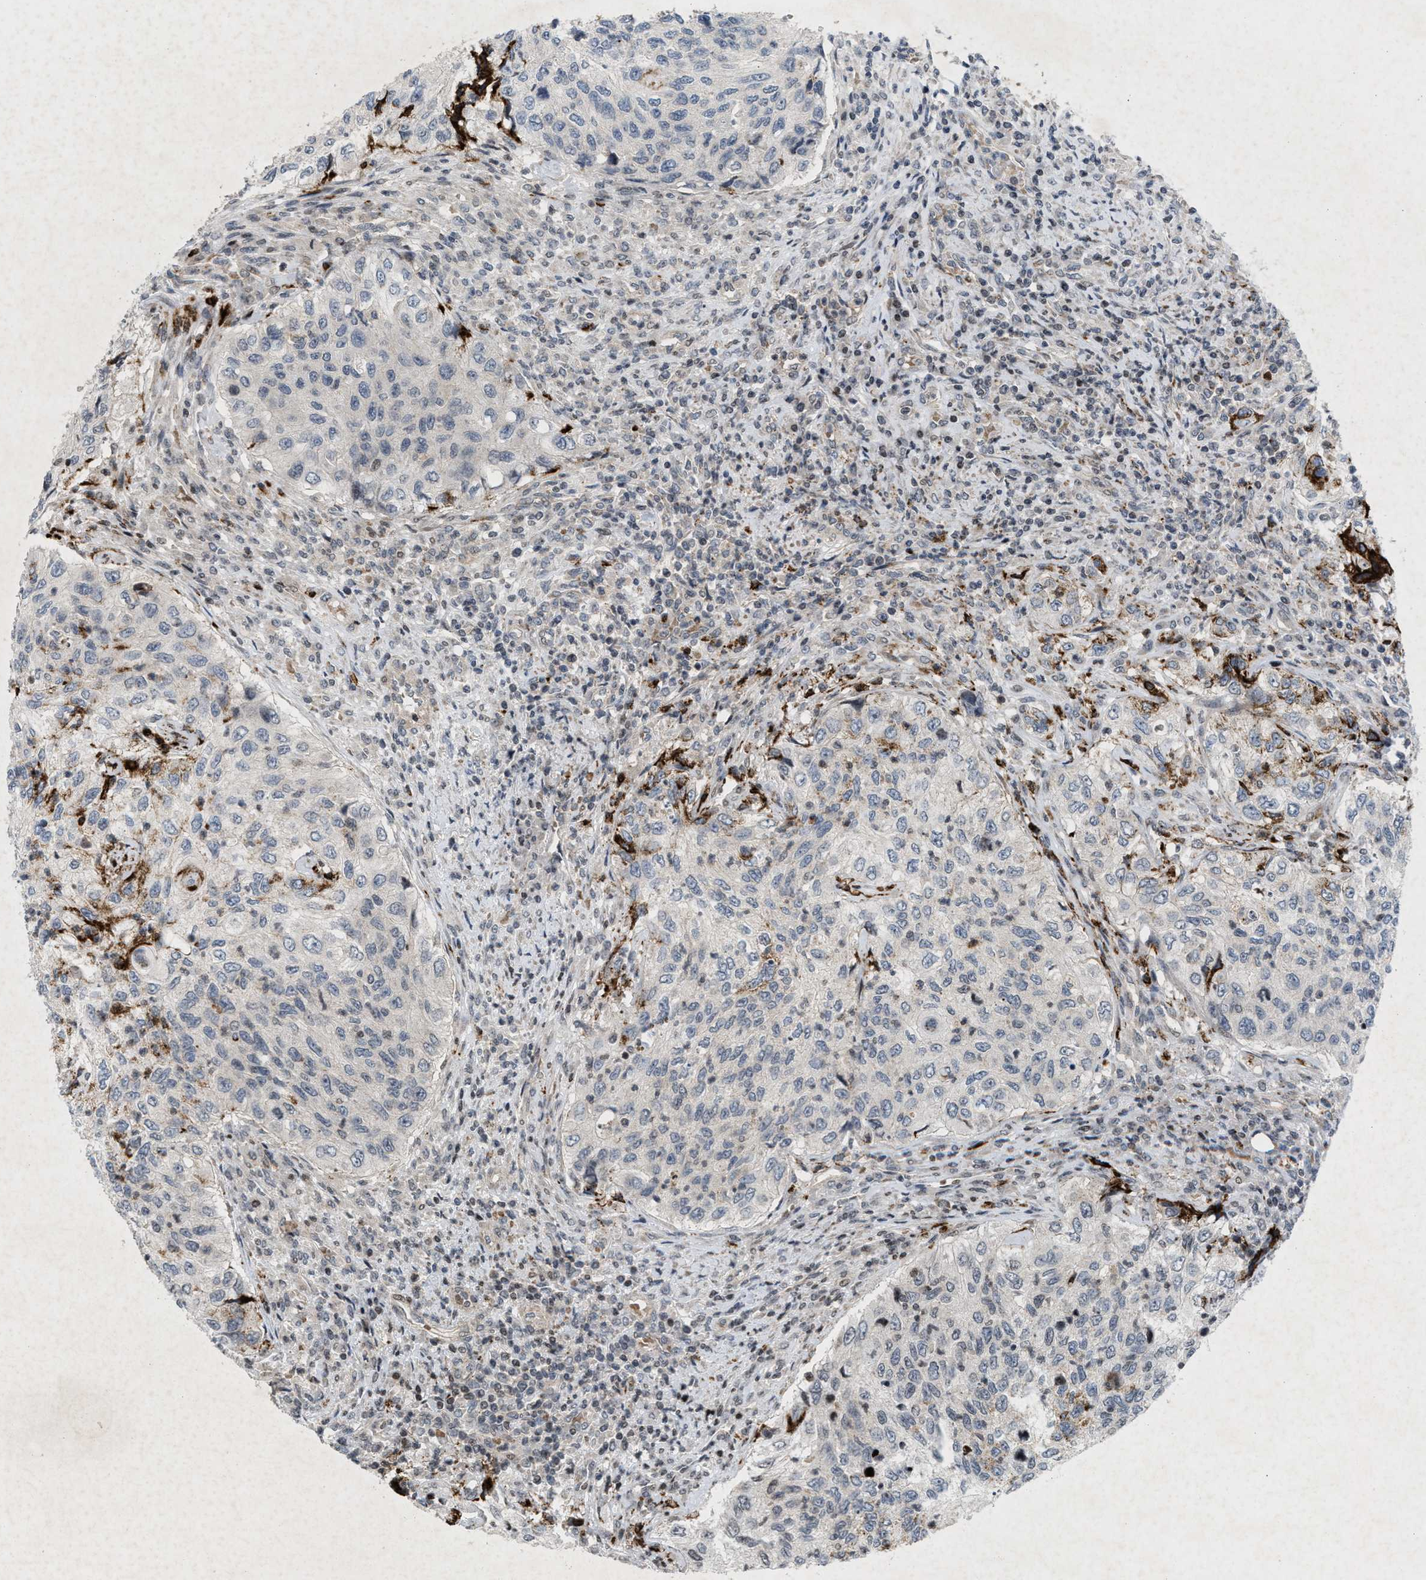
{"staining": {"intensity": "strong", "quantity": "<25%", "location": "cytoplasmic/membranous"}, "tissue": "urothelial cancer", "cell_type": "Tumor cells", "image_type": "cancer", "snomed": [{"axis": "morphology", "description": "Urothelial carcinoma, High grade"}, {"axis": "topography", "description": "Urinary bladder"}], "caption": "Strong cytoplasmic/membranous positivity for a protein is seen in approximately <25% of tumor cells of high-grade urothelial carcinoma using immunohistochemistry (IHC).", "gene": "ZPR1", "patient": {"sex": "female", "age": 60}}